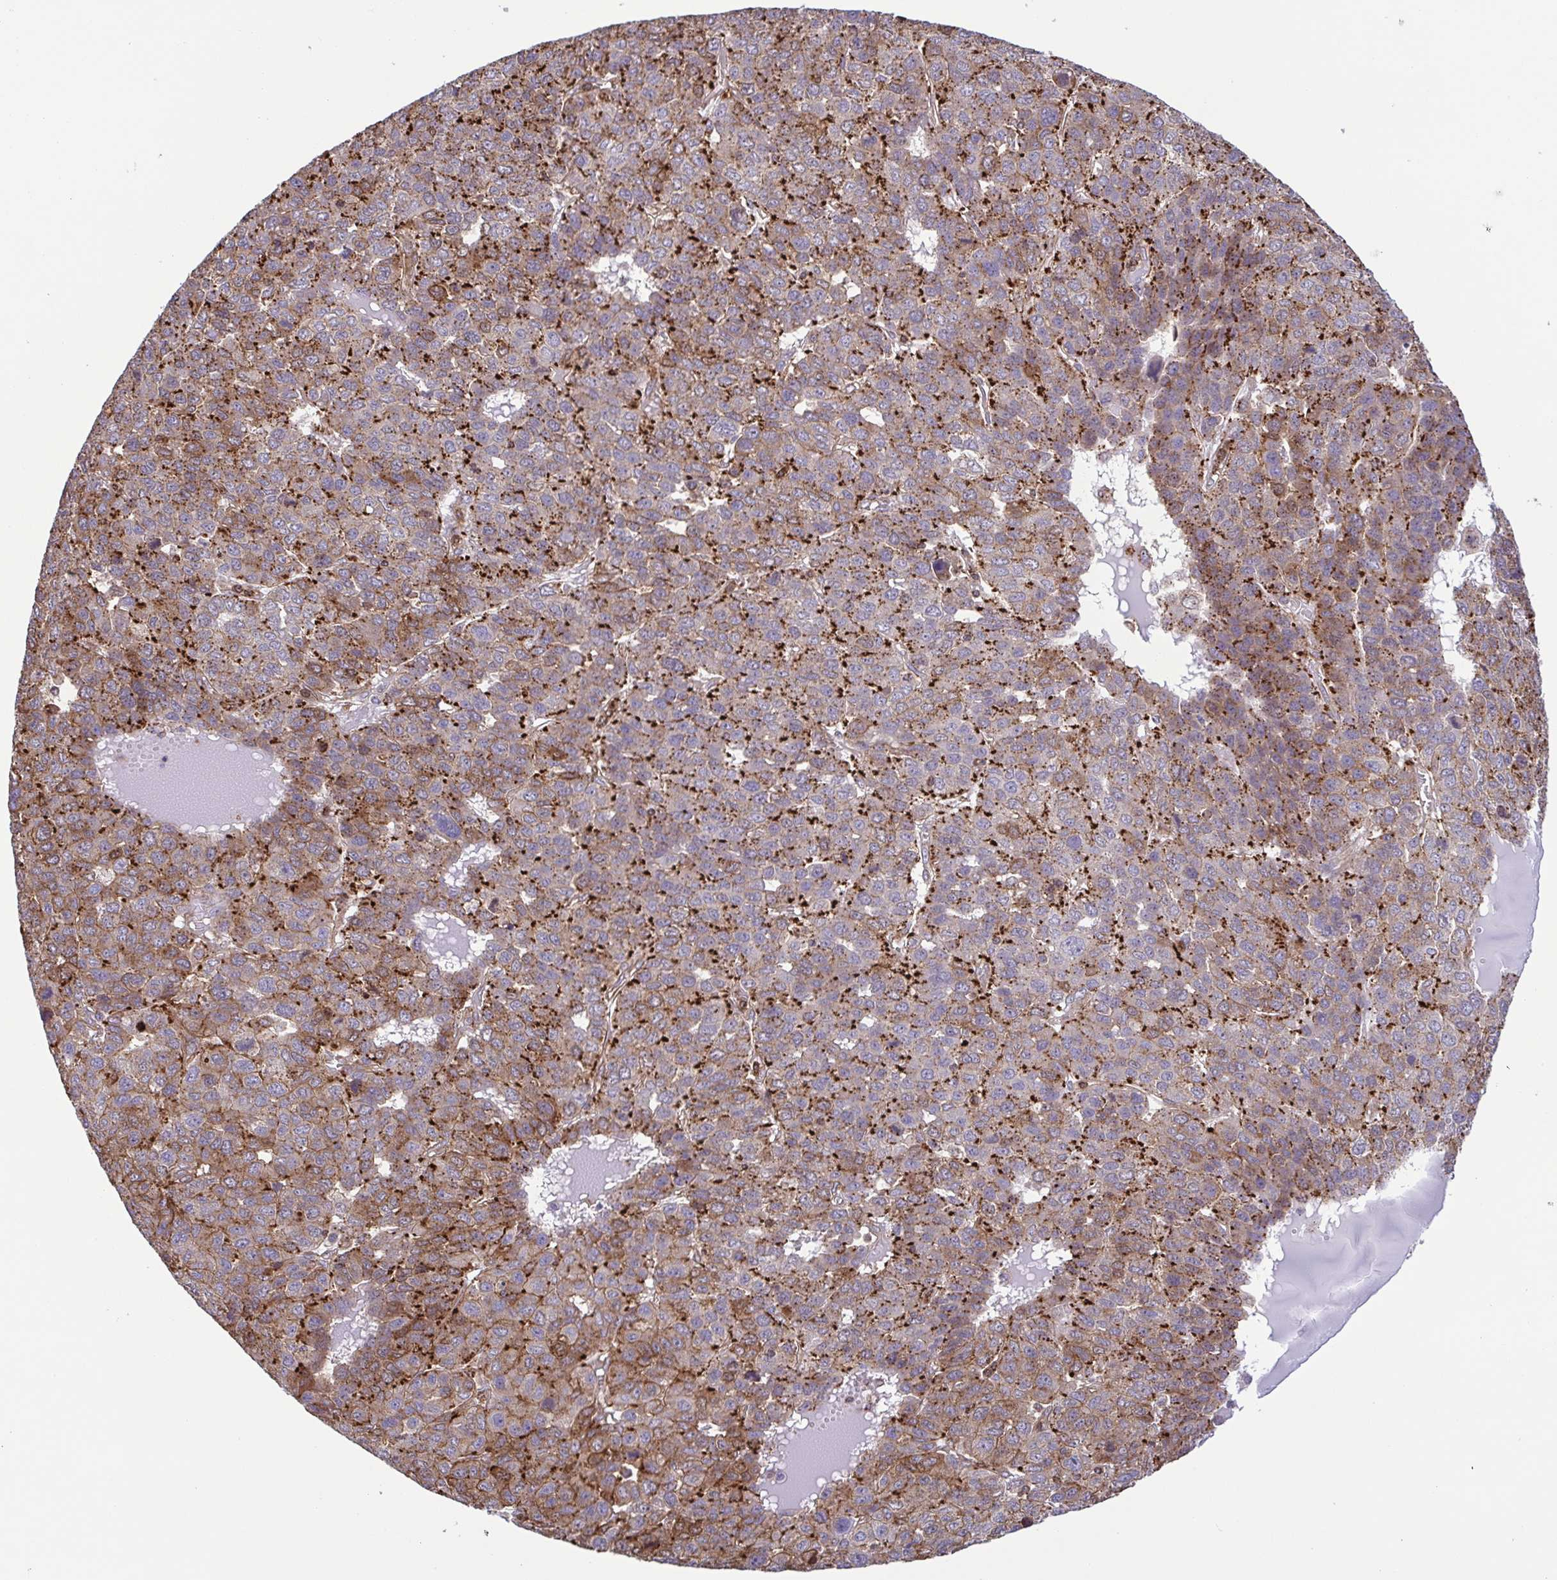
{"staining": {"intensity": "moderate", "quantity": "25%-75%", "location": "cytoplasmic/membranous"}, "tissue": "liver cancer", "cell_type": "Tumor cells", "image_type": "cancer", "snomed": [{"axis": "morphology", "description": "Carcinoma, Hepatocellular, NOS"}, {"axis": "topography", "description": "Liver"}], "caption": "Human liver cancer stained with a brown dye demonstrates moderate cytoplasmic/membranous positive expression in about 25%-75% of tumor cells.", "gene": "CHMP1B", "patient": {"sex": "male", "age": 69}}